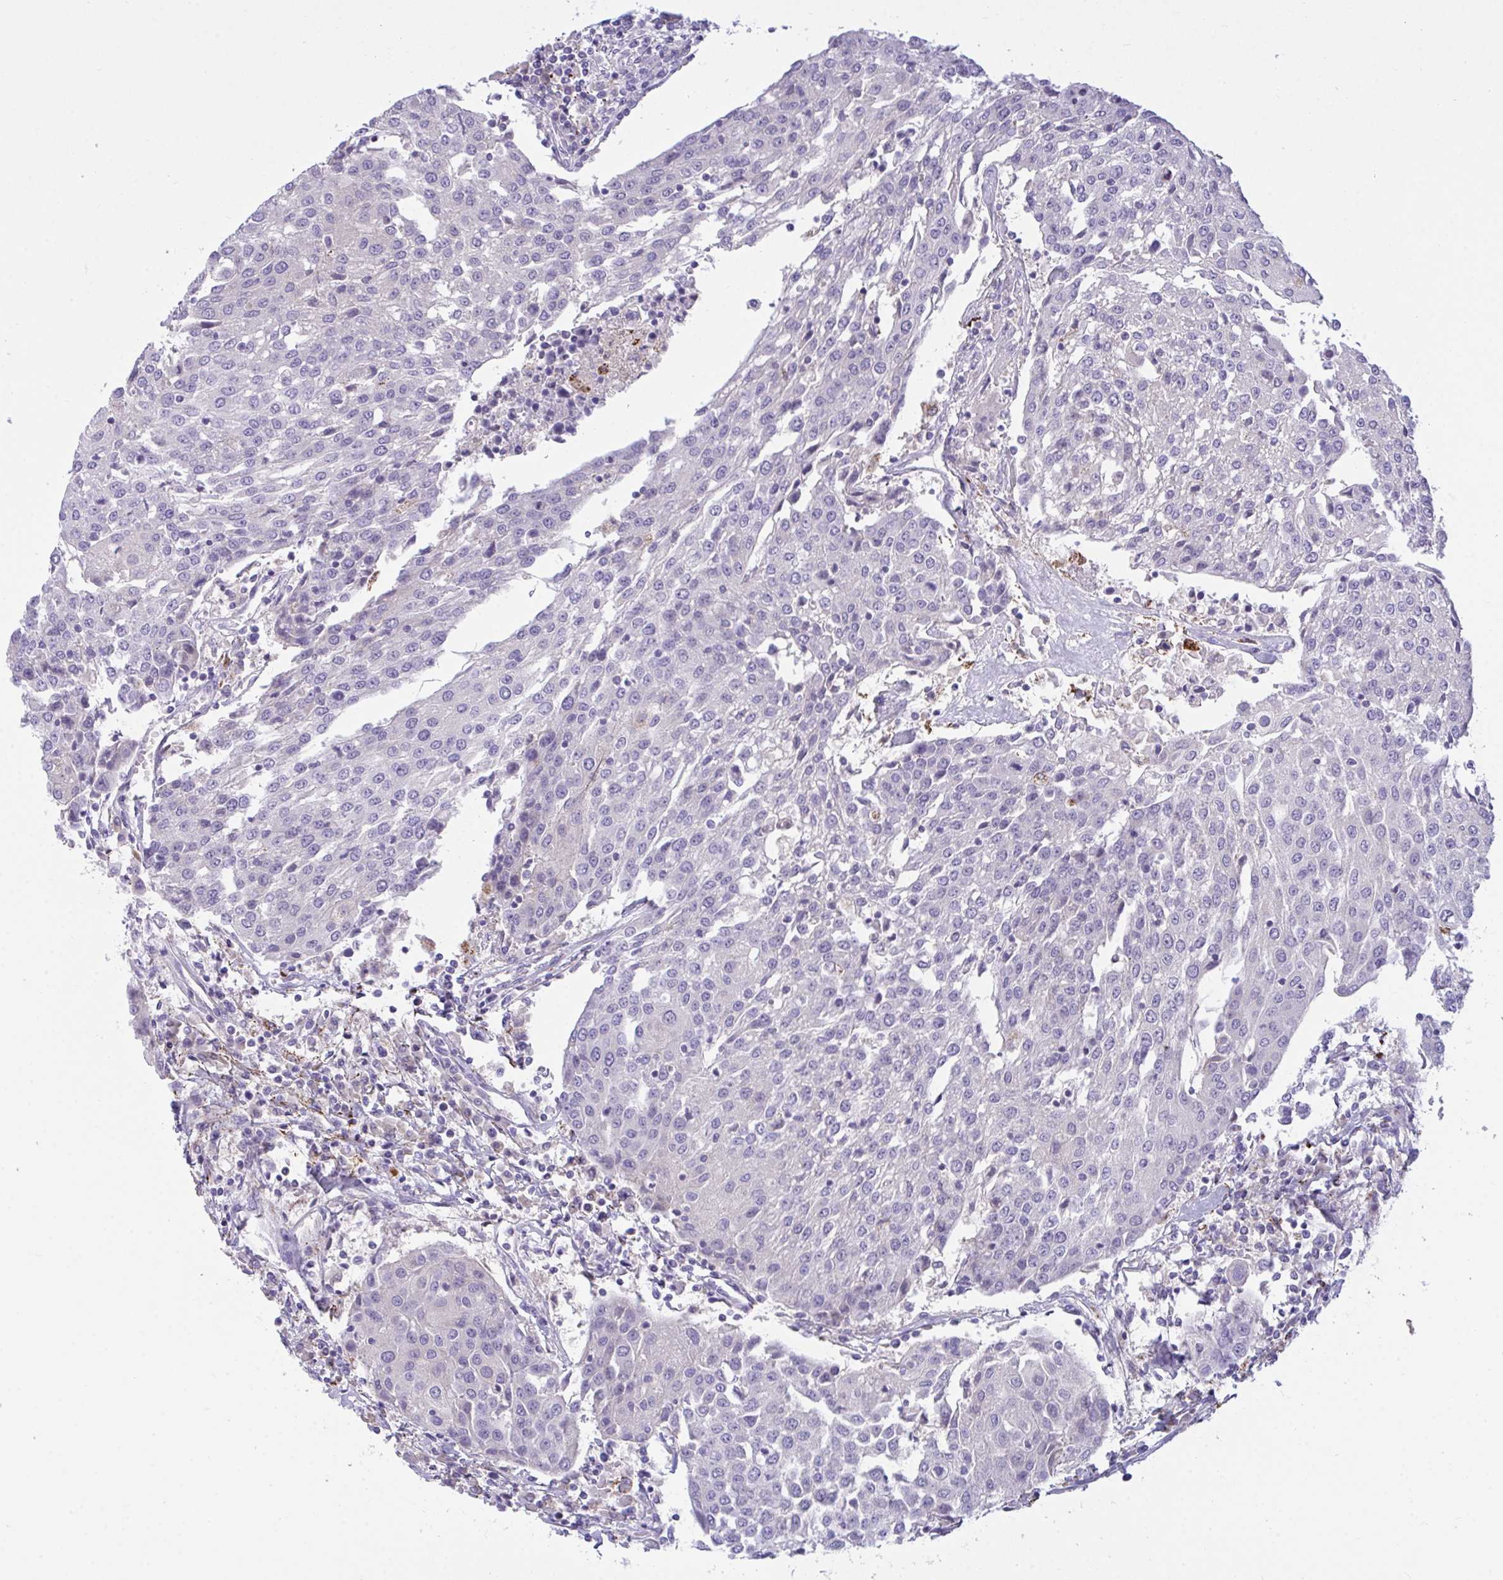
{"staining": {"intensity": "negative", "quantity": "none", "location": "none"}, "tissue": "urothelial cancer", "cell_type": "Tumor cells", "image_type": "cancer", "snomed": [{"axis": "morphology", "description": "Urothelial carcinoma, High grade"}, {"axis": "topography", "description": "Urinary bladder"}], "caption": "Protein analysis of urothelial cancer shows no significant staining in tumor cells.", "gene": "SEMA6B", "patient": {"sex": "female", "age": 85}}